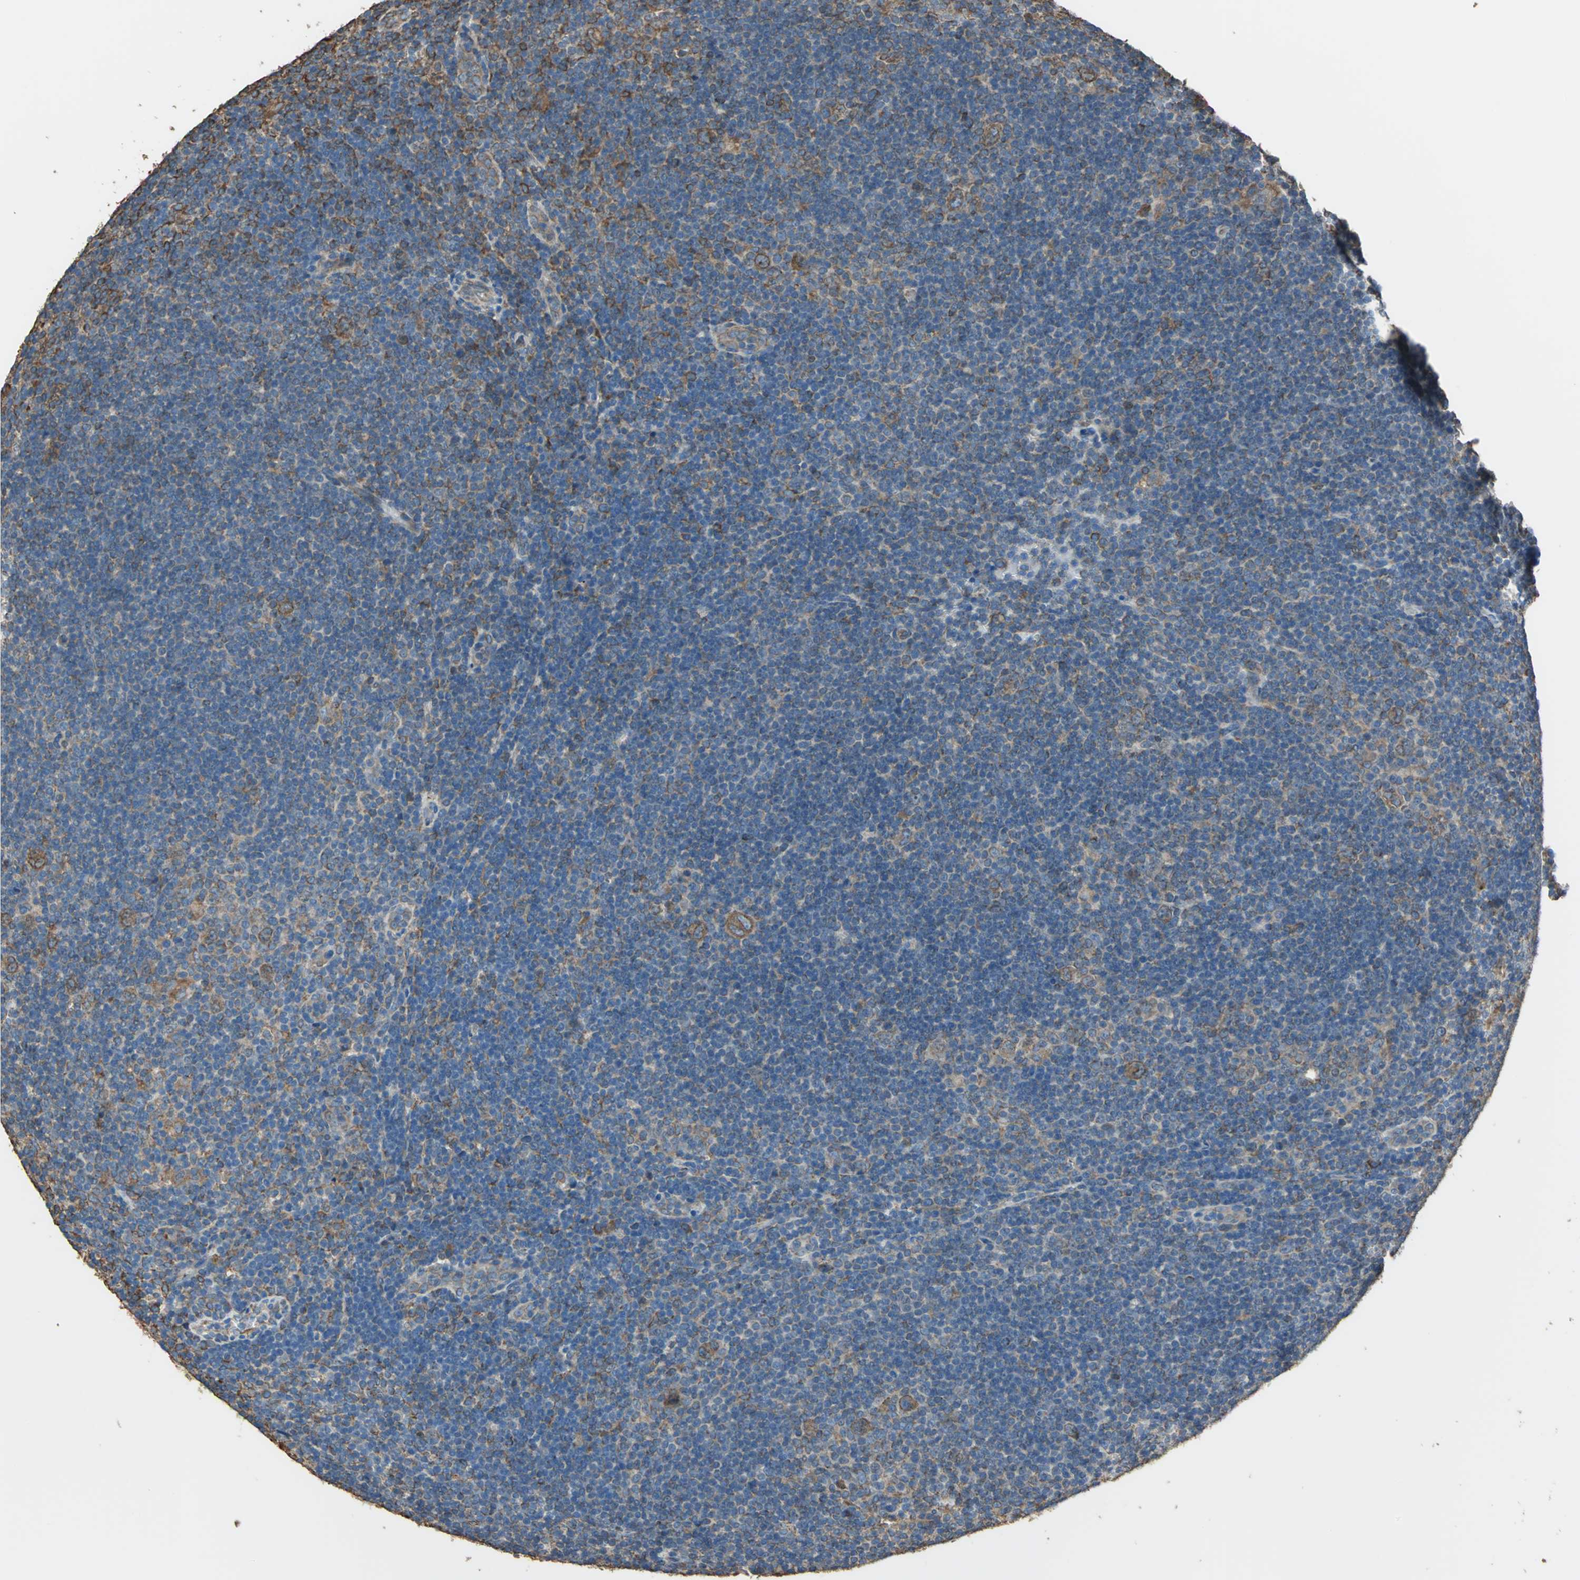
{"staining": {"intensity": "moderate", "quantity": ">75%", "location": "cytoplasmic/membranous"}, "tissue": "lymphoma", "cell_type": "Tumor cells", "image_type": "cancer", "snomed": [{"axis": "morphology", "description": "Hodgkin's disease, NOS"}, {"axis": "topography", "description": "Lymph node"}], "caption": "A micrograph of Hodgkin's disease stained for a protein shows moderate cytoplasmic/membranous brown staining in tumor cells.", "gene": "GPANK1", "patient": {"sex": "female", "age": 57}}